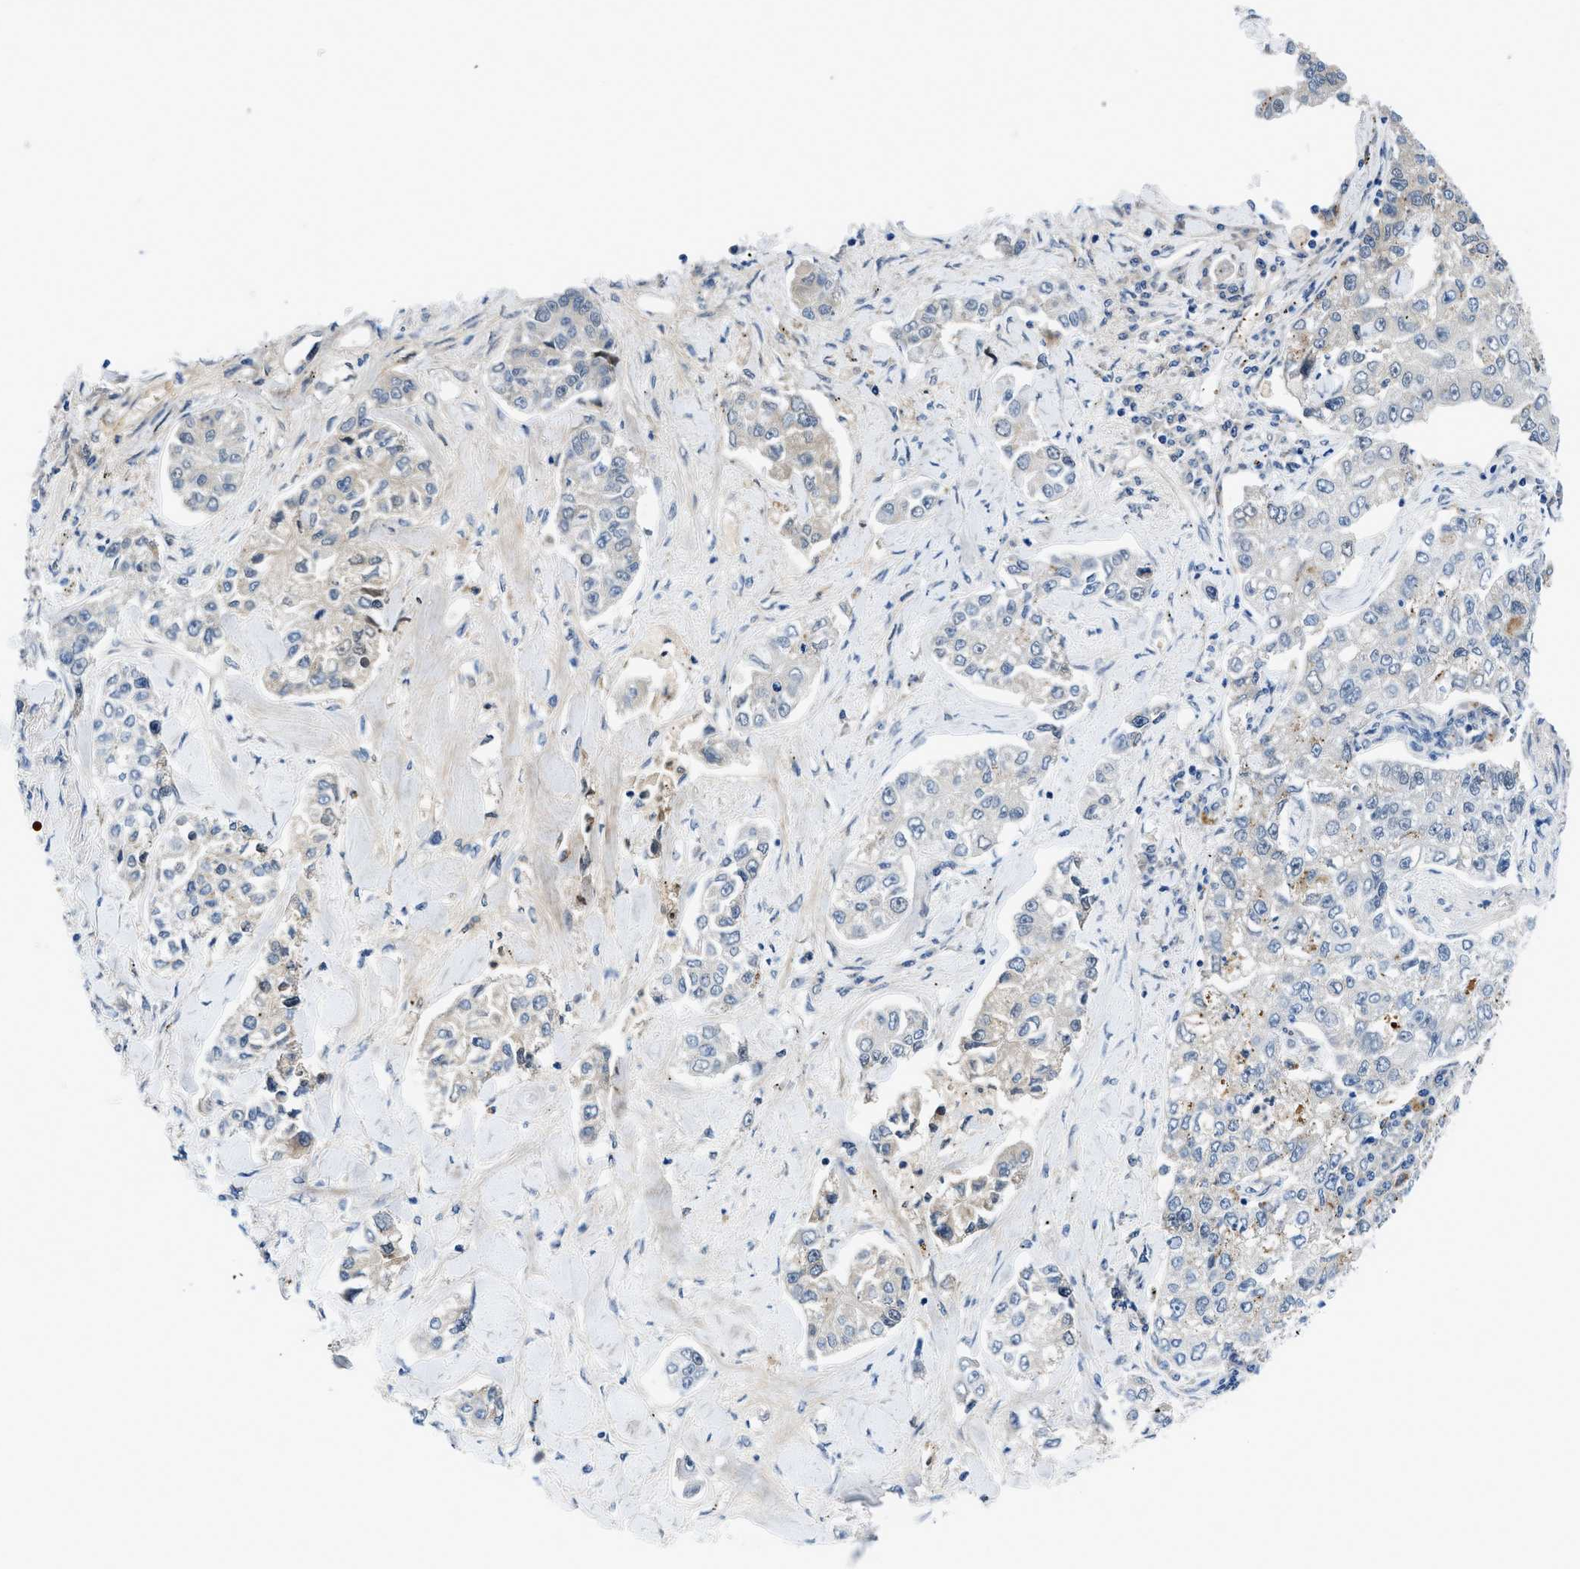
{"staining": {"intensity": "negative", "quantity": "none", "location": "none"}, "tissue": "lung cancer", "cell_type": "Tumor cells", "image_type": "cancer", "snomed": [{"axis": "morphology", "description": "Adenocarcinoma, NOS"}, {"axis": "topography", "description": "Lung"}], "caption": "IHC of adenocarcinoma (lung) demonstrates no expression in tumor cells.", "gene": "SMARCAD1", "patient": {"sex": "male", "age": 49}}